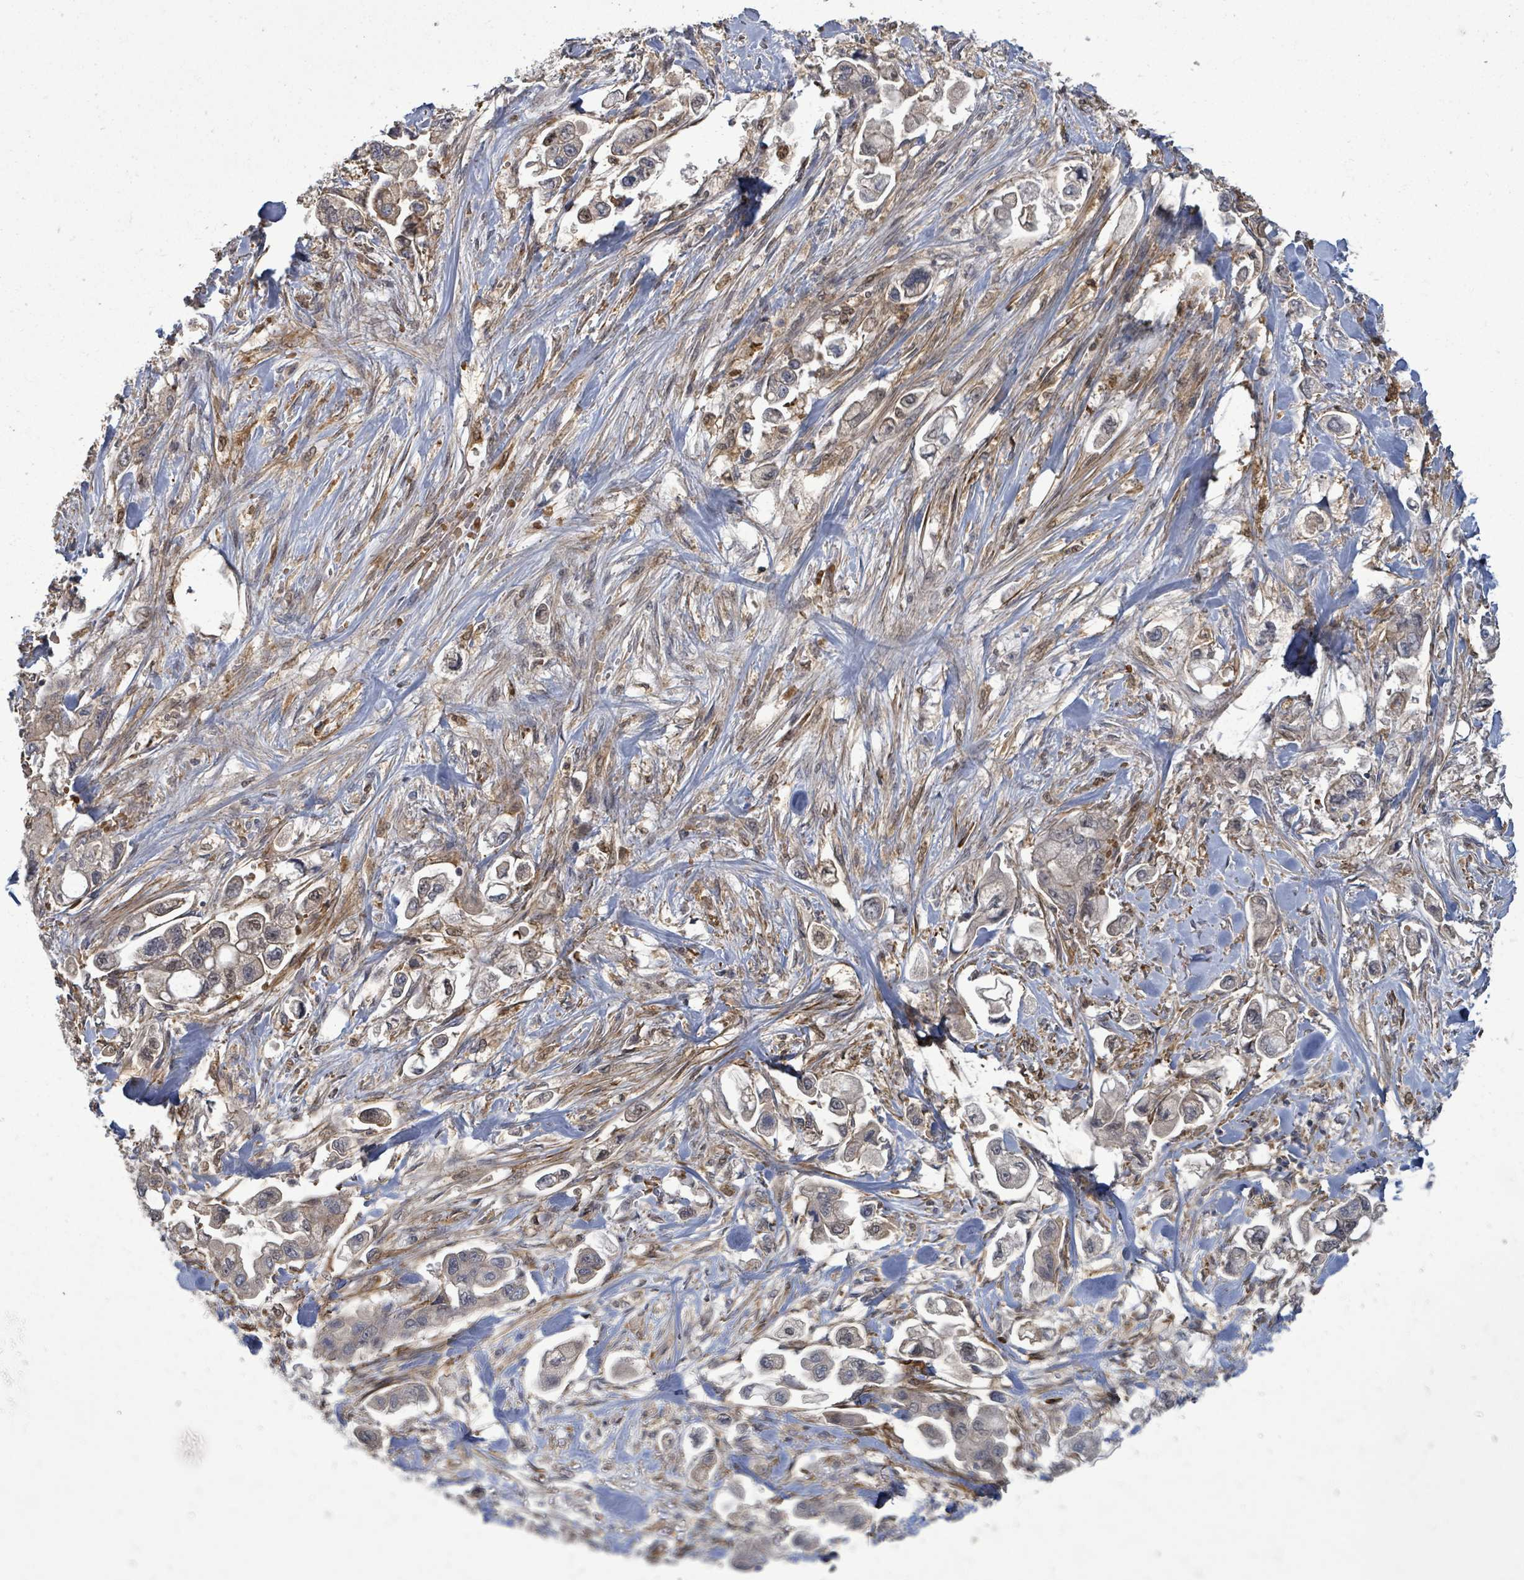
{"staining": {"intensity": "weak", "quantity": "<25%", "location": "cytoplasmic/membranous"}, "tissue": "stomach cancer", "cell_type": "Tumor cells", "image_type": "cancer", "snomed": [{"axis": "morphology", "description": "Adenocarcinoma, NOS"}, {"axis": "topography", "description": "Stomach"}], "caption": "Photomicrograph shows no protein staining in tumor cells of stomach adenocarcinoma tissue. The staining was performed using DAB to visualize the protein expression in brown, while the nuclei were stained in blue with hematoxylin (Magnification: 20x).", "gene": "MAP3K6", "patient": {"sex": "male", "age": 62}}